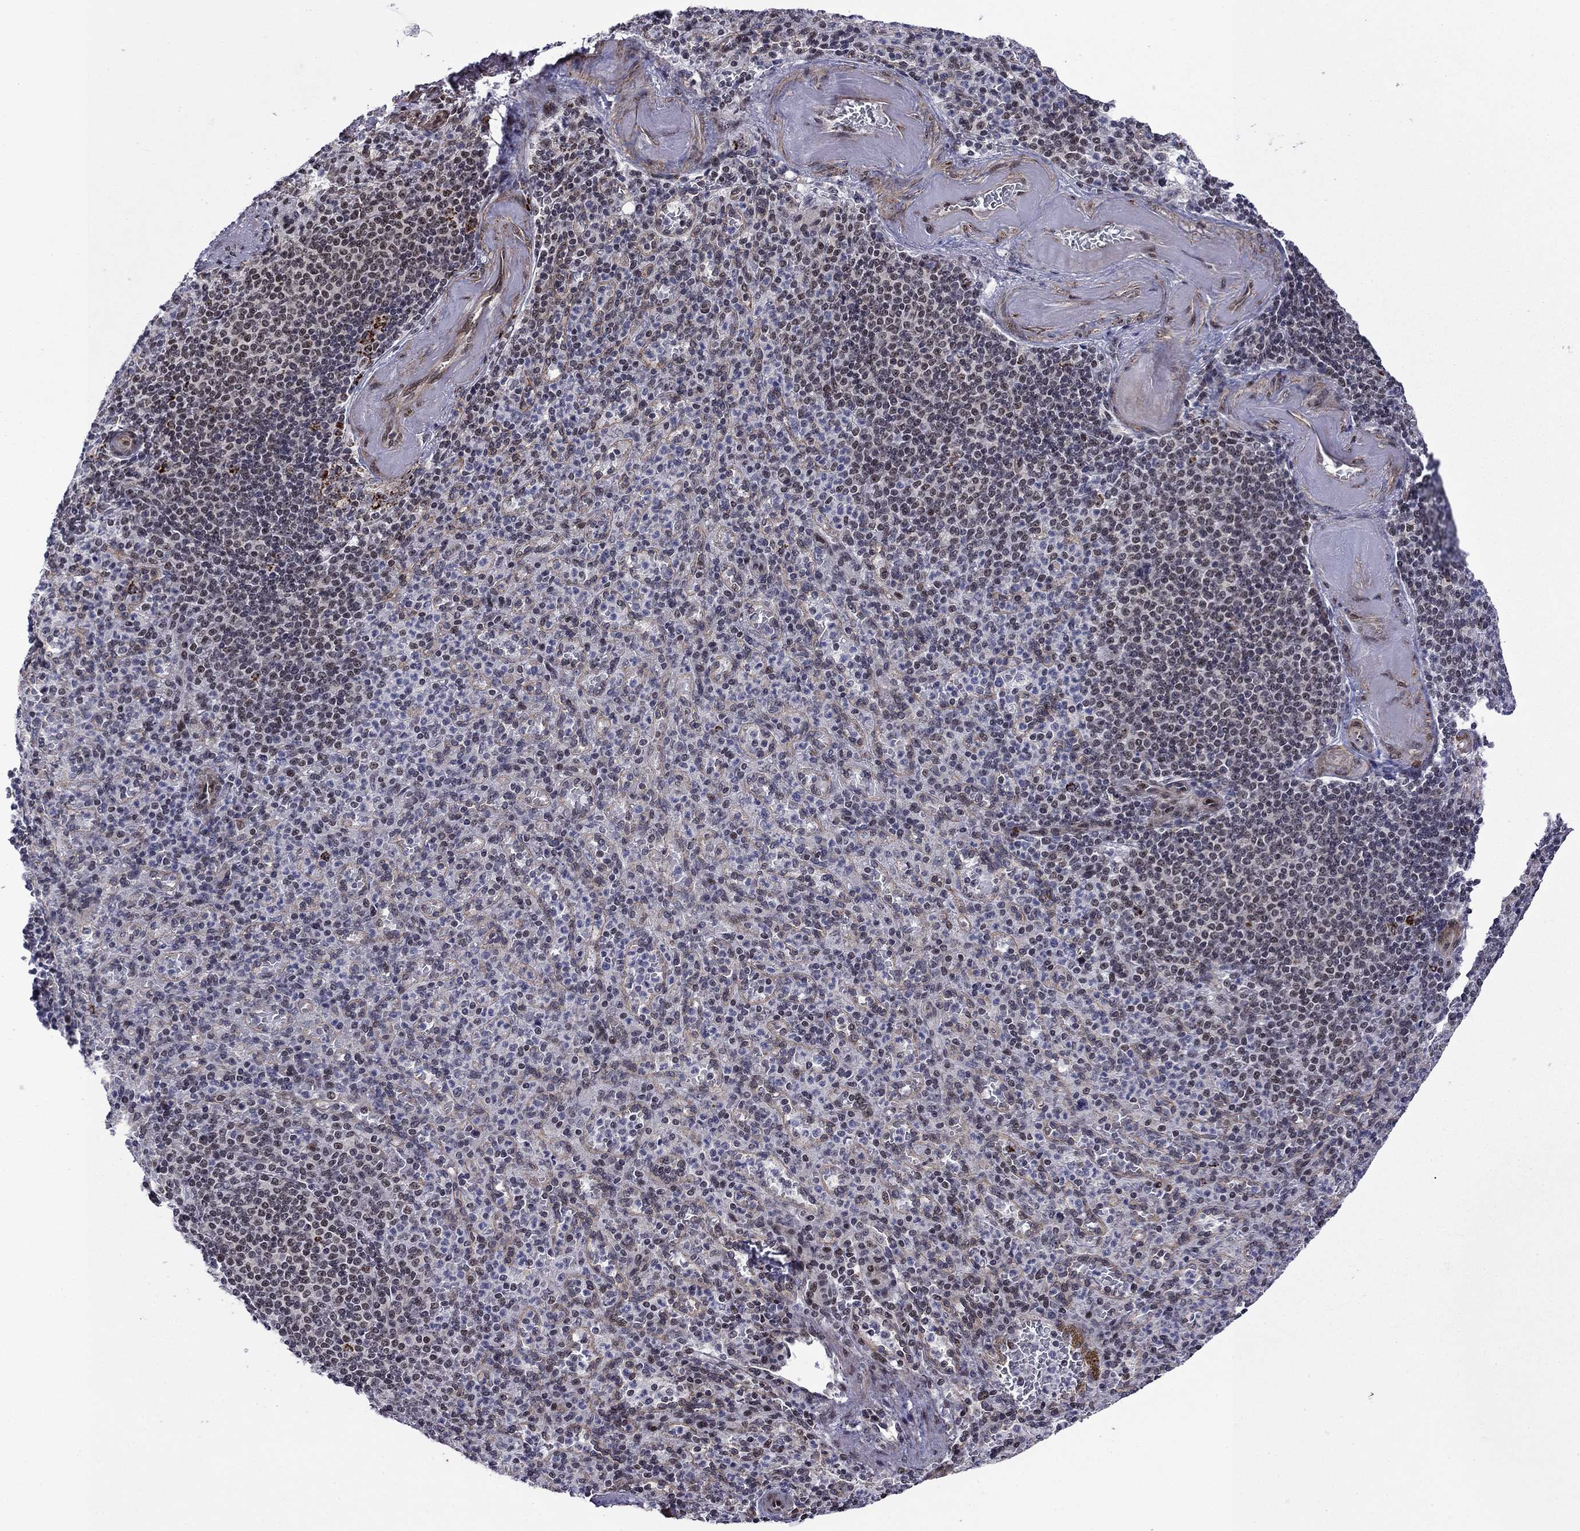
{"staining": {"intensity": "negative", "quantity": "none", "location": "none"}, "tissue": "spleen", "cell_type": "Cells in red pulp", "image_type": "normal", "snomed": [{"axis": "morphology", "description": "Normal tissue, NOS"}, {"axis": "topography", "description": "Spleen"}], "caption": "Micrograph shows no significant protein positivity in cells in red pulp of normal spleen.", "gene": "SURF2", "patient": {"sex": "female", "age": 74}}